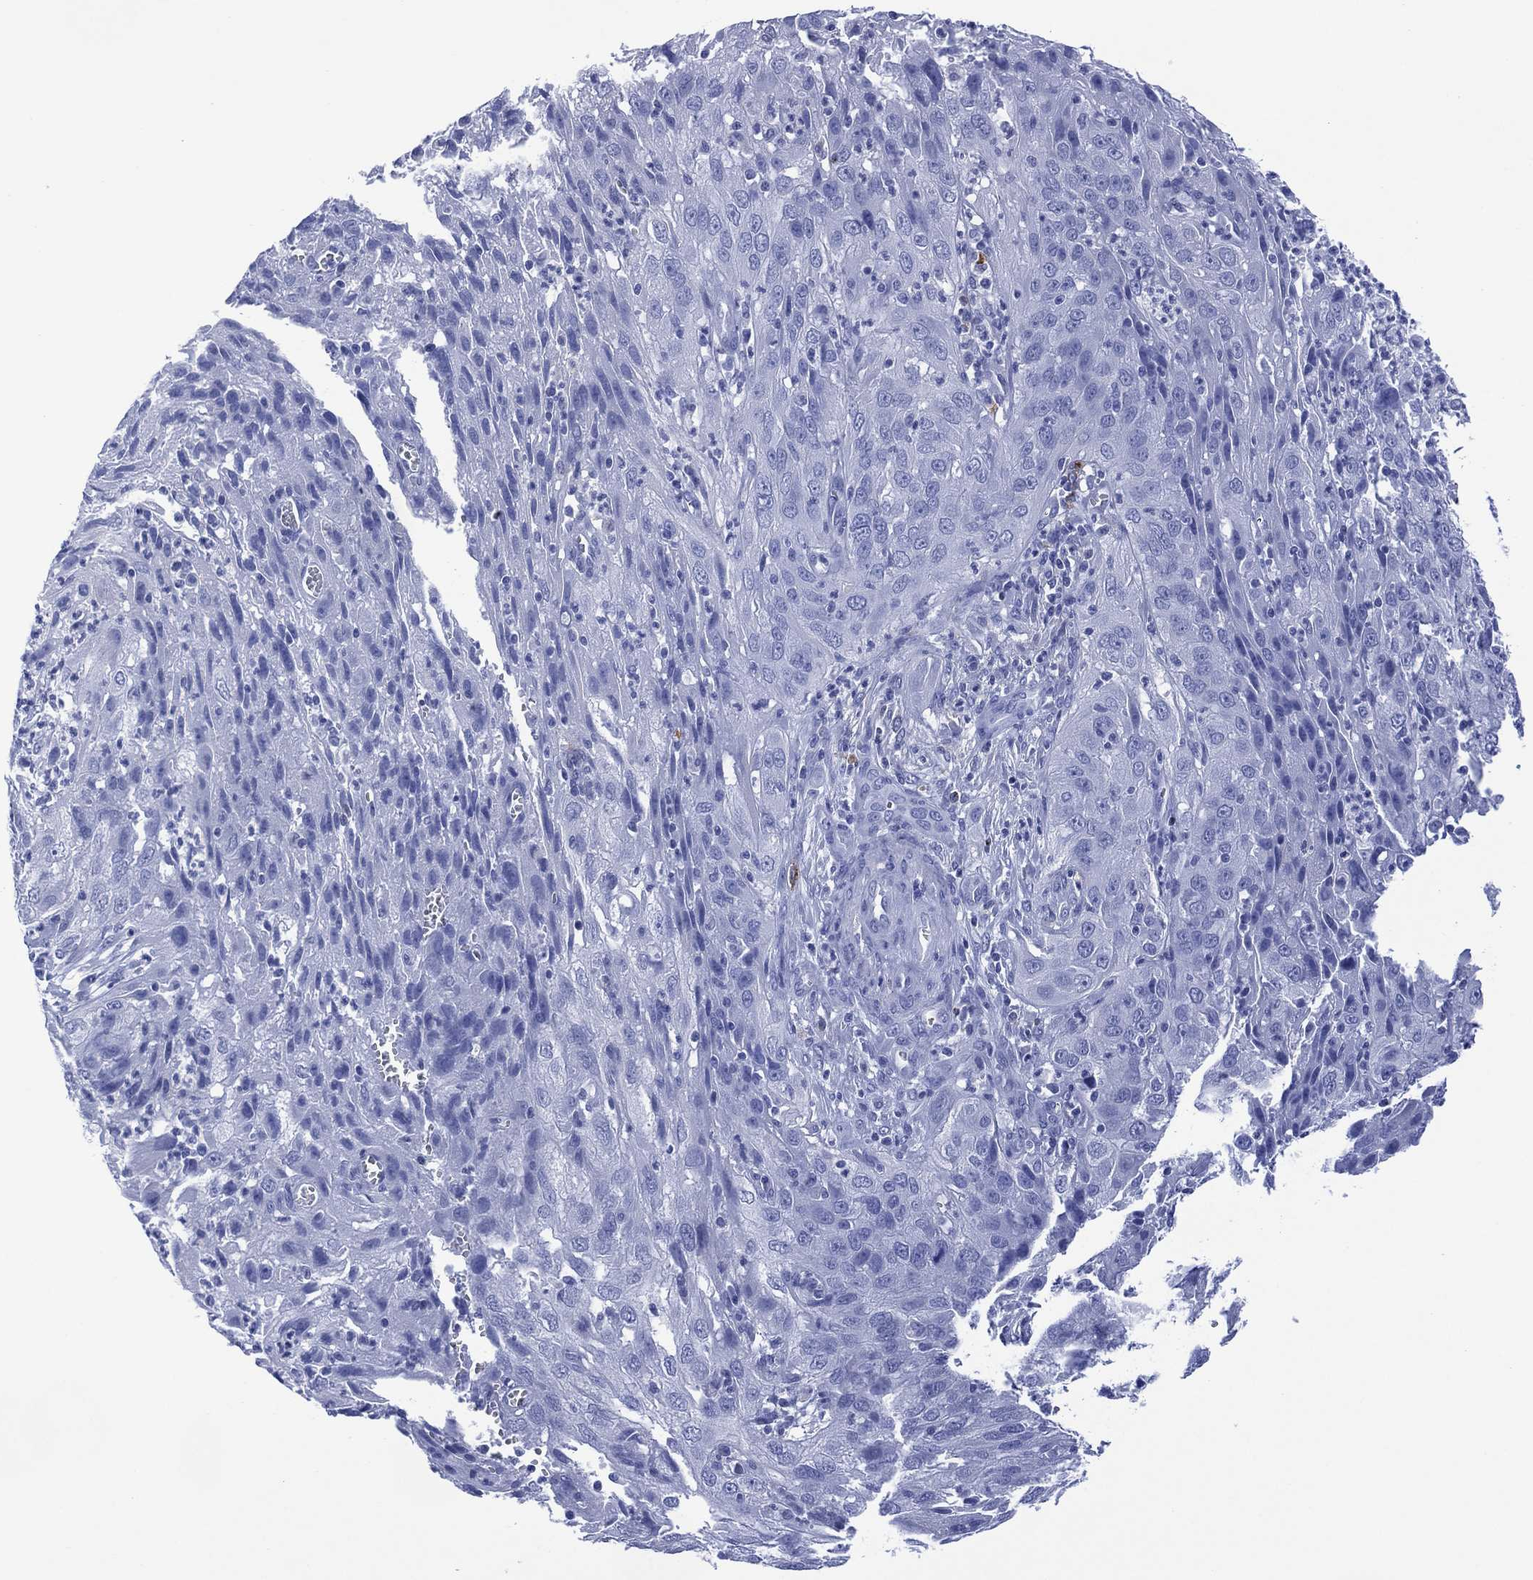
{"staining": {"intensity": "negative", "quantity": "none", "location": "none"}, "tissue": "cervical cancer", "cell_type": "Tumor cells", "image_type": "cancer", "snomed": [{"axis": "morphology", "description": "Squamous cell carcinoma, NOS"}, {"axis": "topography", "description": "Cervix"}], "caption": "High magnification brightfield microscopy of squamous cell carcinoma (cervical) stained with DAB (brown) and counterstained with hematoxylin (blue): tumor cells show no significant expression.", "gene": "DPP4", "patient": {"sex": "female", "age": 32}}